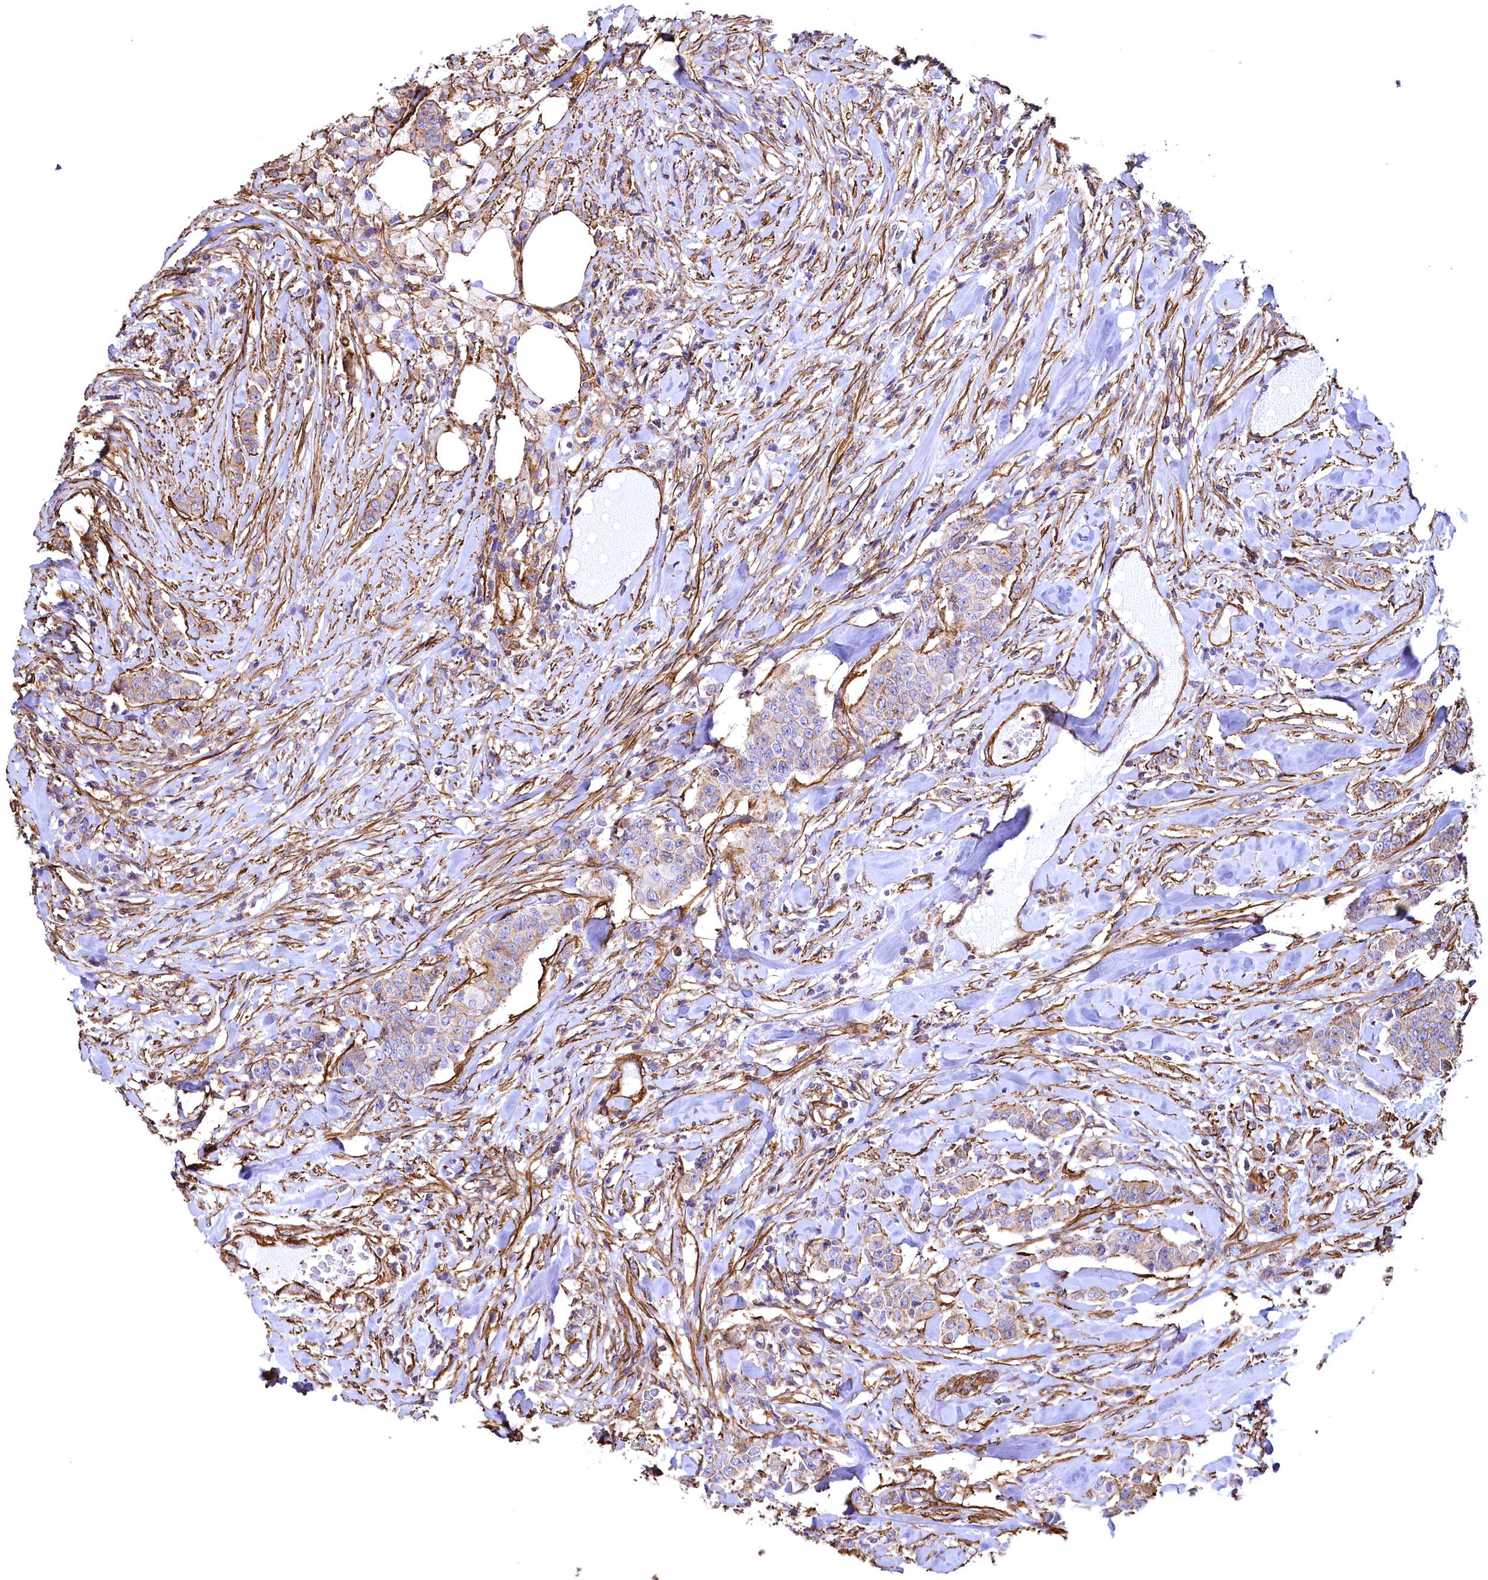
{"staining": {"intensity": "moderate", "quantity": "25%-75%", "location": "cytoplasmic/membranous"}, "tissue": "breast cancer", "cell_type": "Tumor cells", "image_type": "cancer", "snomed": [{"axis": "morphology", "description": "Duct carcinoma"}, {"axis": "topography", "description": "Breast"}], "caption": "A medium amount of moderate cytoplasmic/membranous staining is appreciated in about 25%-75% of tumor cells in breast cancer (invasive ductal carcinoma) tissue.", "gene": "THBS1", "patient": {"sex": "female", "age": 40}}